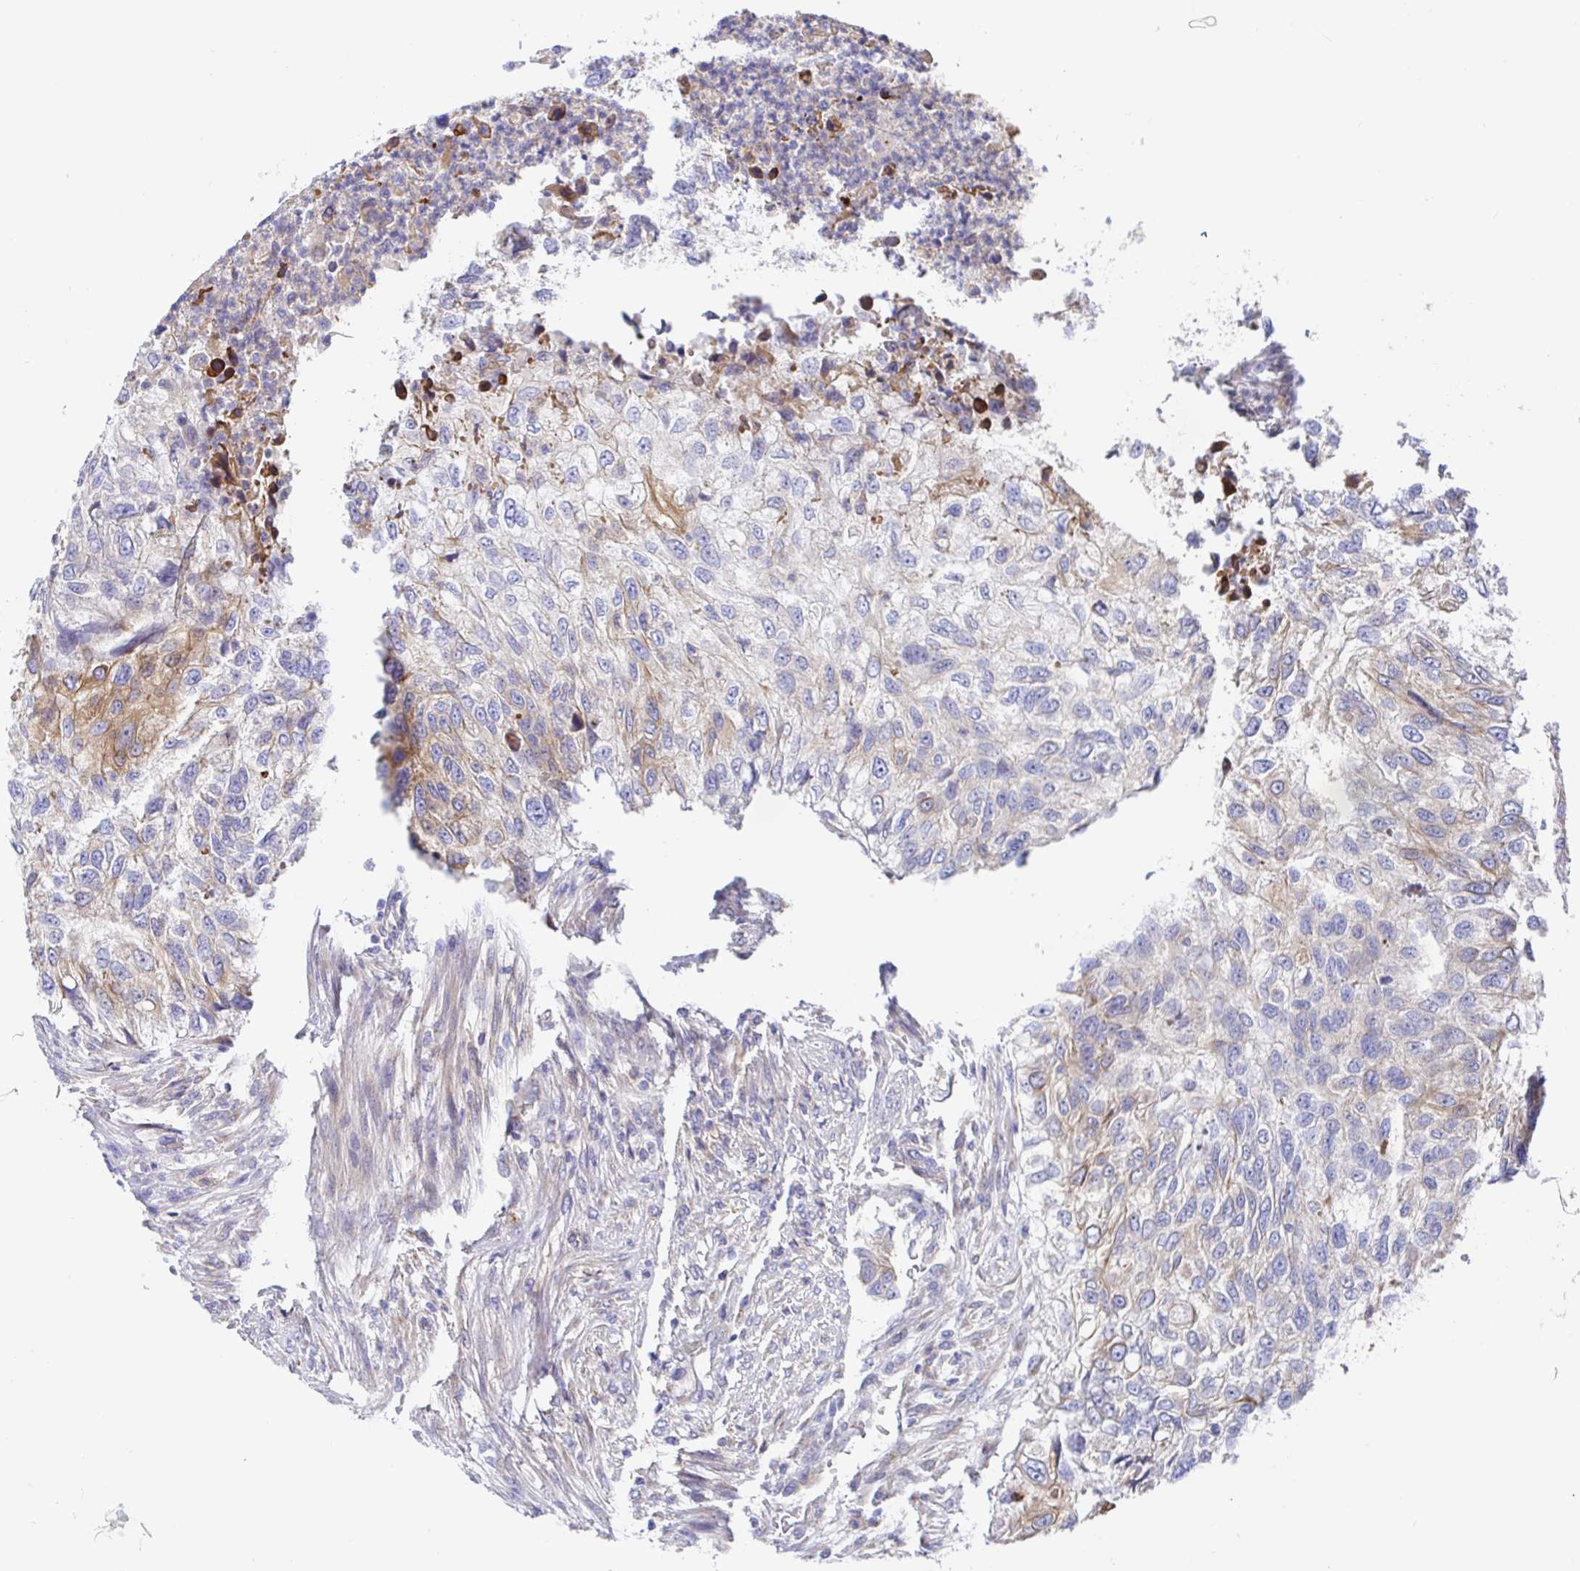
{"staining": {"intensity": "weak", "quantity": "<25%", "location": "cytoplasmic/membranous"}, "tissue": "urothelial cancer", "cell_type": "Tumor cells", "image_type": "cancer", "snomed": [{"axis": "morphology", "description": "Urothelial carcinoma, High grade"}, {"axis": "topography", "description": "Urinary bladder"}], "caption": "Tumor cells are negative for brown protein staining in urothelial carcinoma (high-grade). (DAB immunohistochemistry (IHC) visualized using brightfield microscopy, high magnification).", "gene": "GOLGA1", "patient": {"sex": "female", "age": 60}}